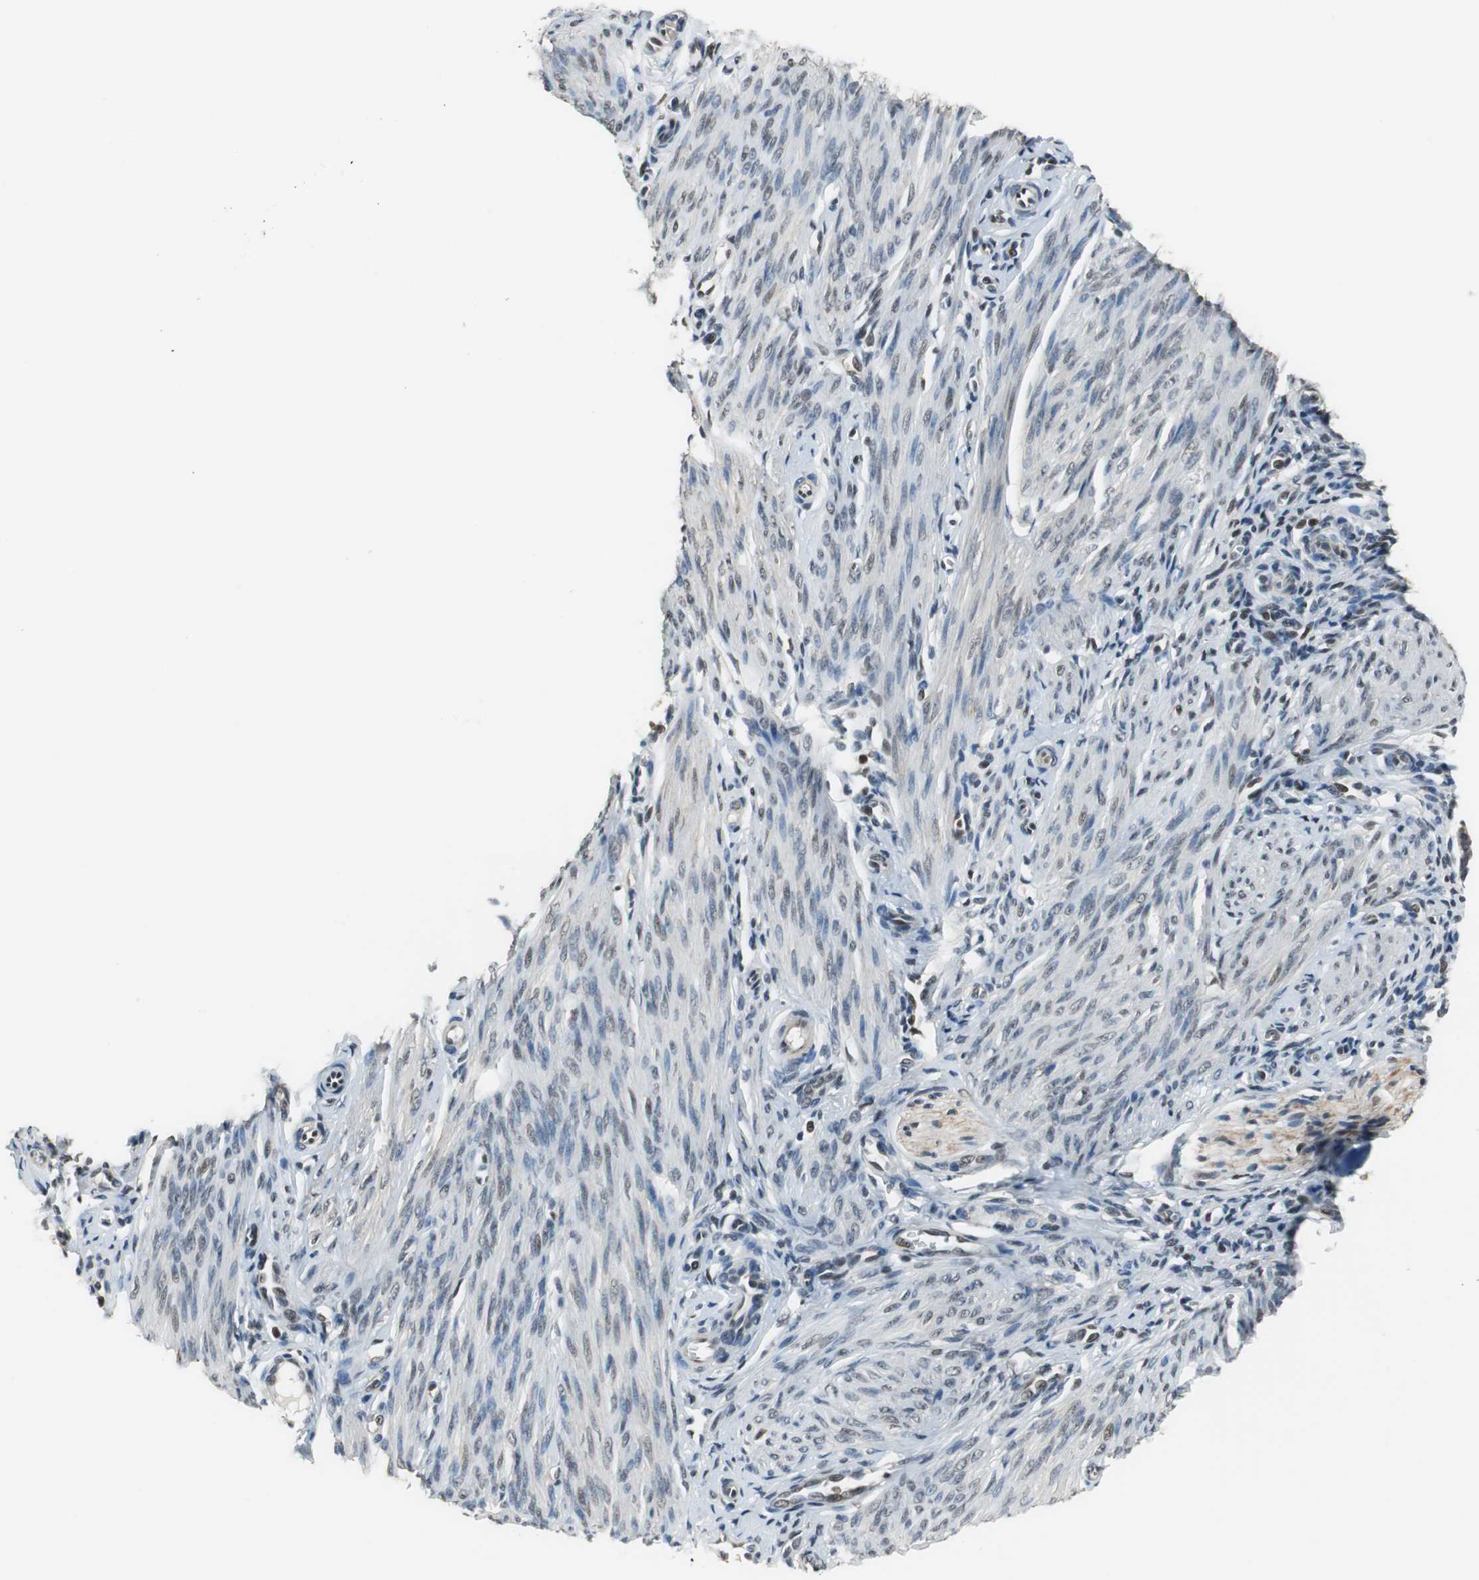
{"staining": {"intensity": "weak", "quantity": "<25%", "location": "cytoplasmic/membranous"}, "tissue": "endometrium", "cell_type": "Cells in endometrial stroma", "image_type": "normal", "snomed": [{"axis": "morphology", "description": "Normal tissue, NOS"}, {"axis": "topography", "description": "Endometrium"}], "caption": "High power microscopy micrograph of an immunohistochemistry photomicrograph of normal endometrium, revealing no significant expression in cells in endometrial stroma.", "gene": "MAFB", "patient": {"sex": "female", "age": 27}}